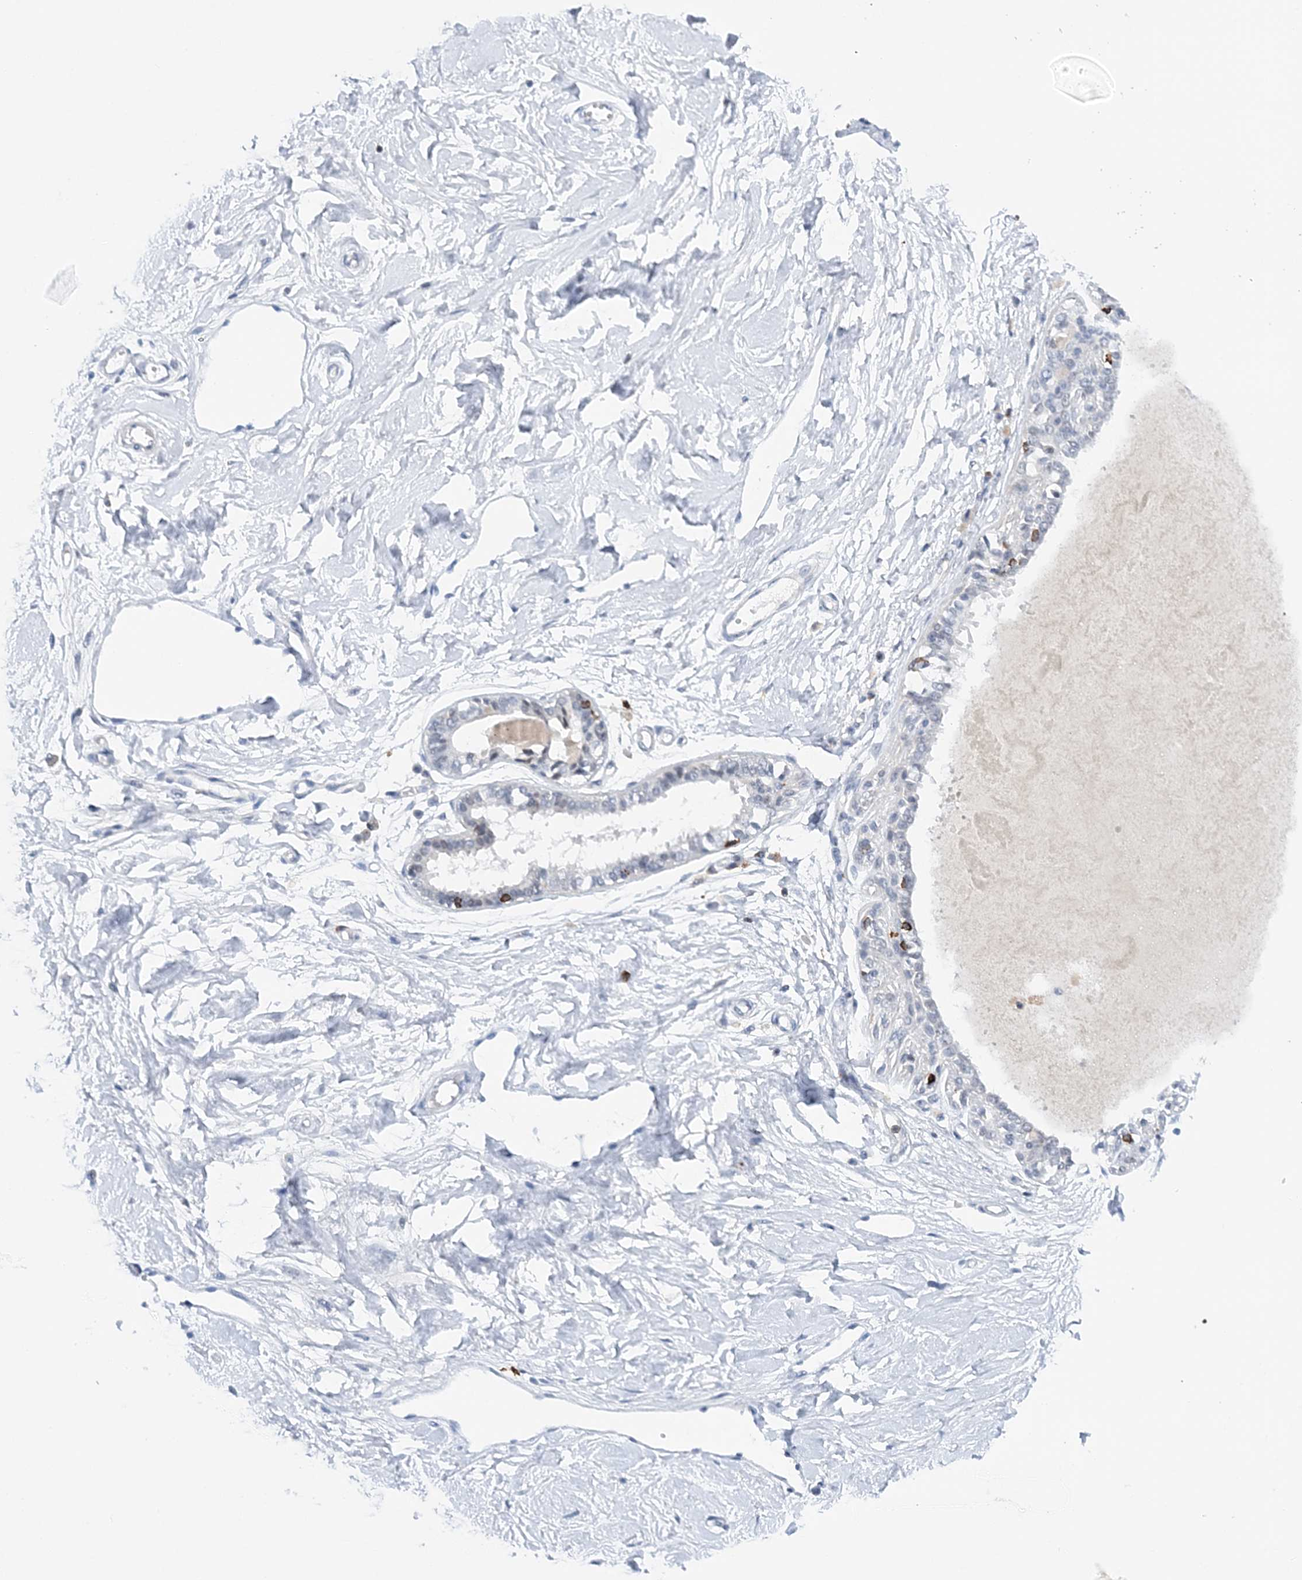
{"staining": {"intensity": "negative", "quantity": "none", "location": "none"}, "tissue": "breast", "cell_type": "Adipocytes", "image_type": "normal", "snomed": [{"axis": "morphology", "description": "Normal tissue, NOS"}, {"axis": "topography", "description": "Breast"}], "caption": "Protein analysis of normal breast shows no significant expression in adipocytes.", "gene": "PRMT9", "patient": {"sex": "female", "age": 45}}